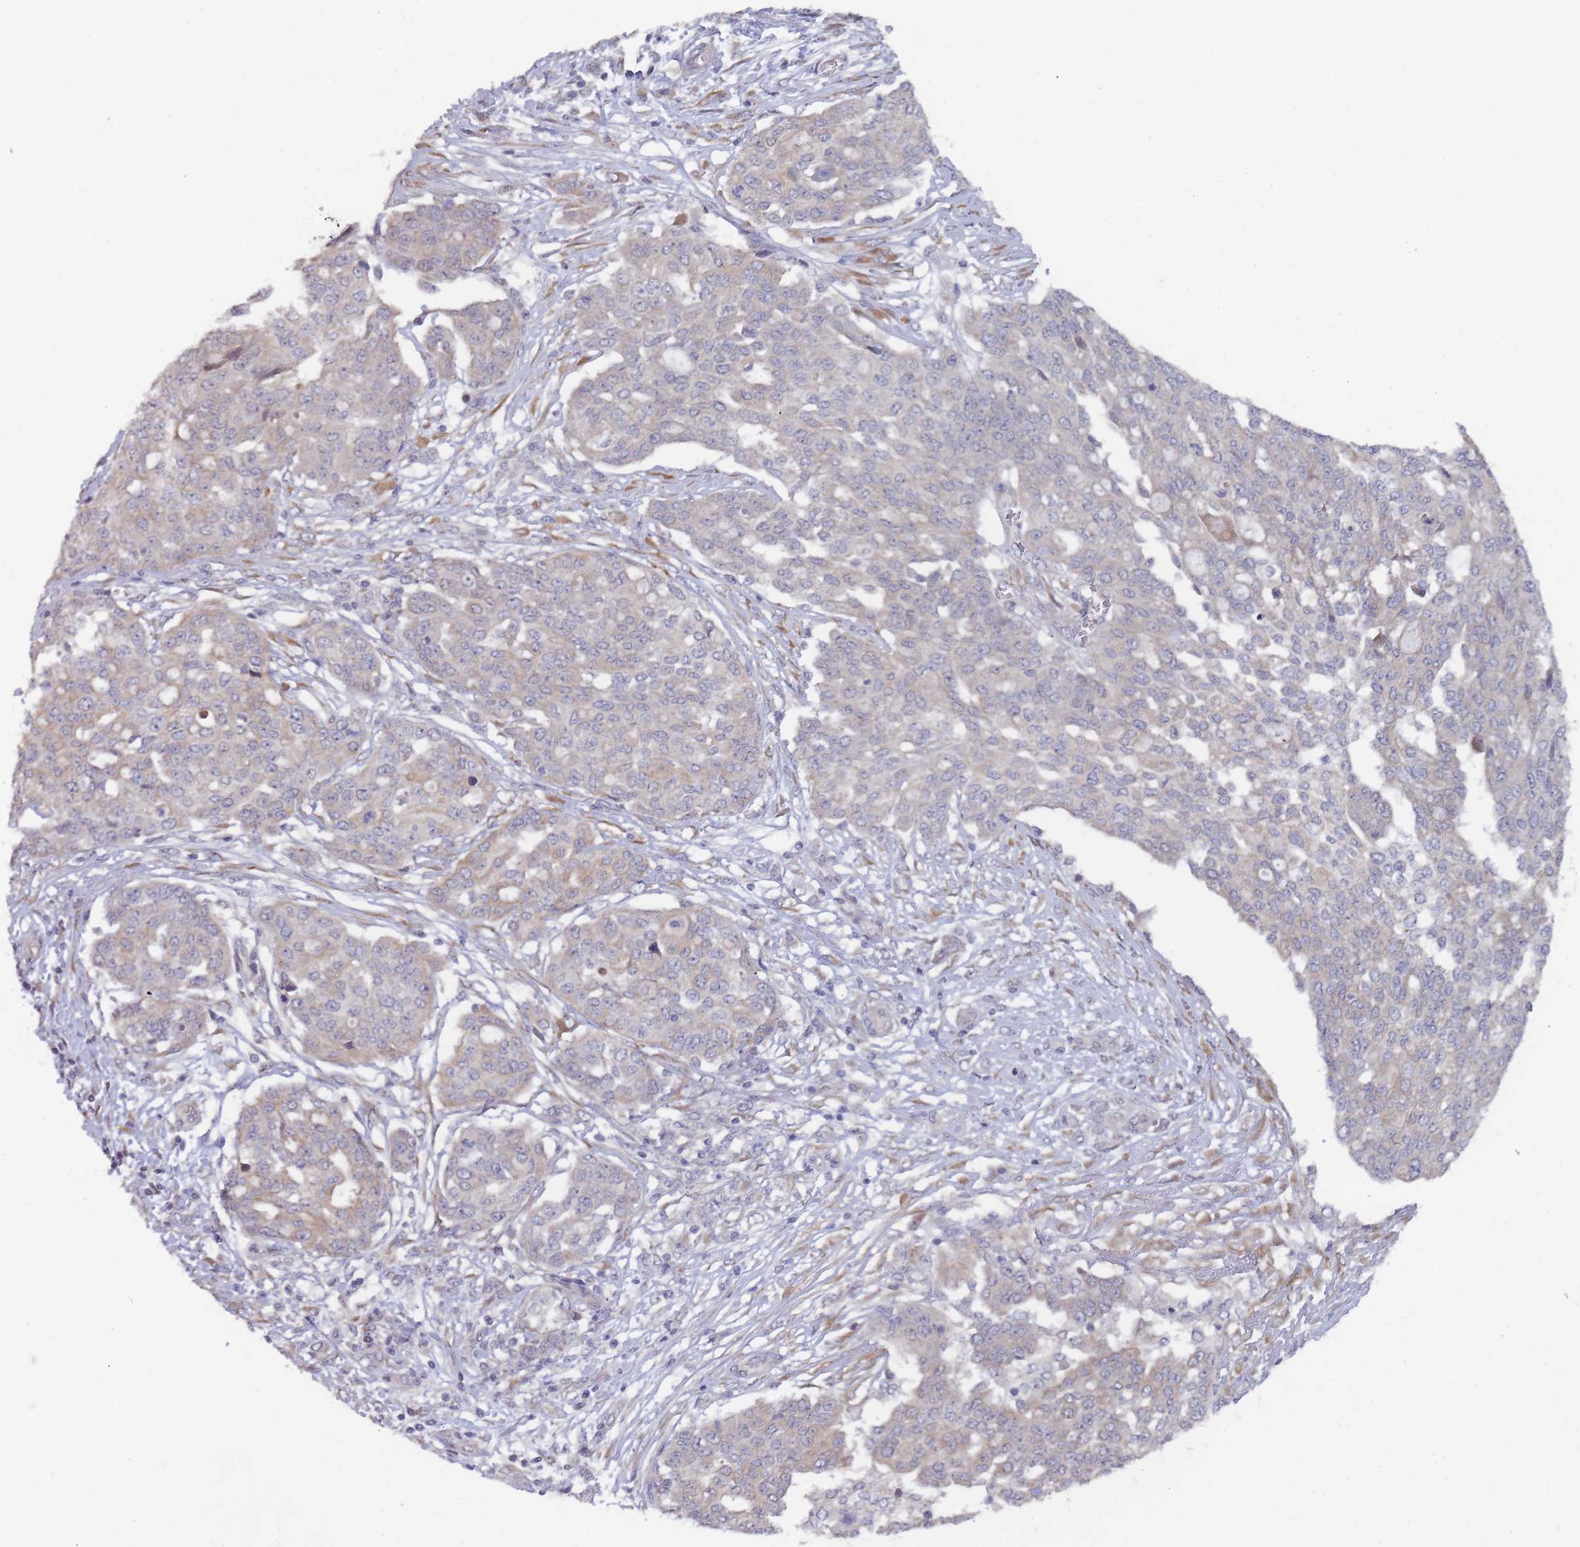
{"staining": {"intensity": "weak", "quantity": "<25%", "location": "cytoplasmic/membranous"}, "tissue": "ovarian cancer", "cell_type": "Tumor cells", "image_type": "cancer", "snomed": [{"axis": "morphology", "description": "Cystadenocarcinoma, serous, NOS"}, {"axis": "topography", "description": "Soft tissue"}, {"axis": "topography", "description": "Ovary"}], "caption": "High magnification brightfield microscopy of serous cystadenocarcinoma (ovarian) stained with DAB (3,3'-diaminobenzidine) (brown) and counterstained with hematoxylin (blue): tumor cells show no significant positivity.", "gene": "SLC35F5", "patient": {"sex": "female", "age": 57}}